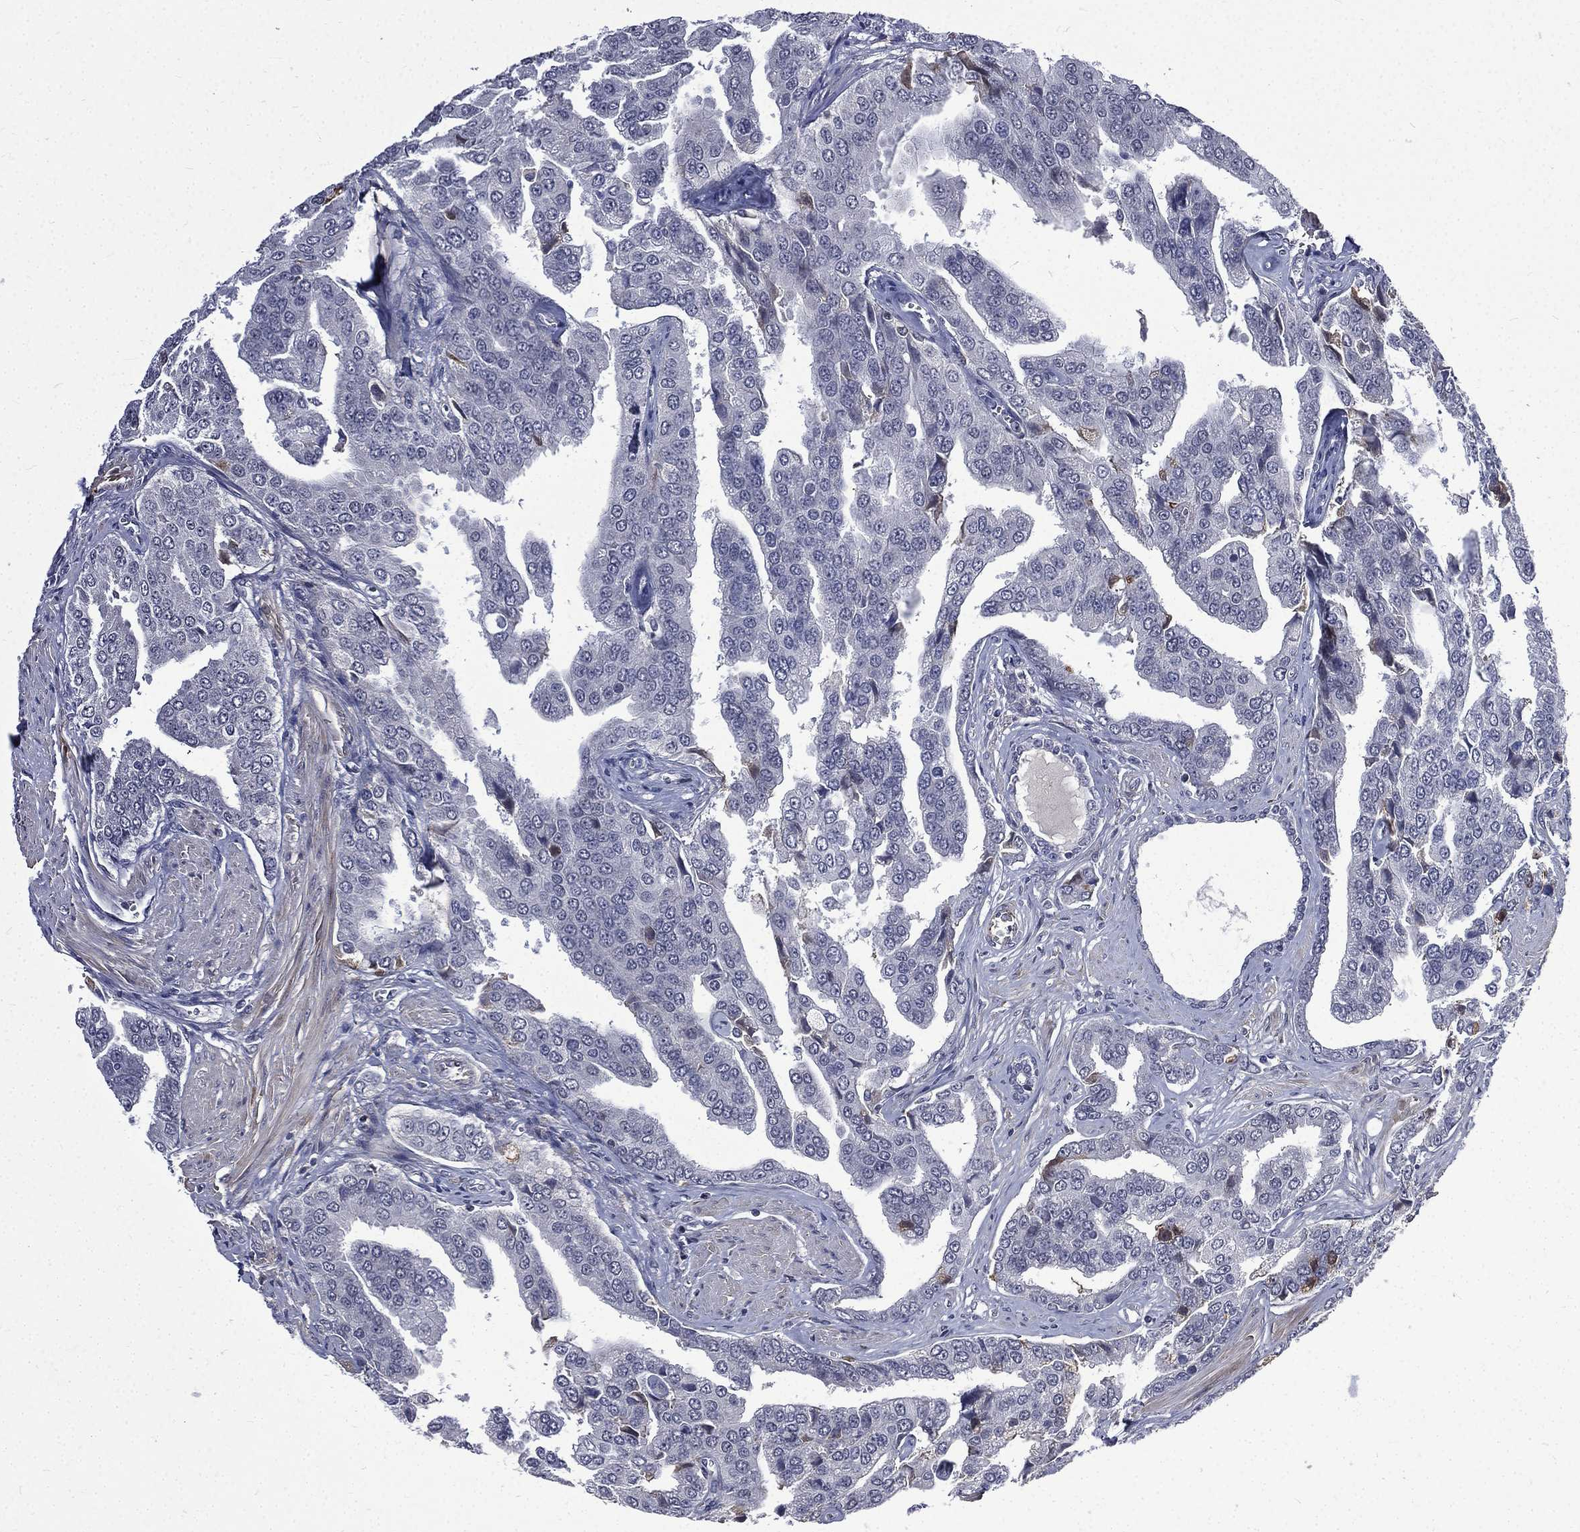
{"staining": {"intensity": "moderate", "quantity": "<25%", "location": "cytoplasmic/membranous"}, "tissue": "prostate cancer", "cell_type": "Tumor cells", "image_type": "cancer", "snomed": [{"axis": "morphology", "description": "Adenocarcinoma, NOS"}, {"axis": "topography", "description": "Prostate and seminal vesicle, NOS"}, {"axis": "topography", "description": "Prostate"}], "caption": "Adenocarcinoma (prostate) stained for a protein reveals moderate cytoplasmic/membranous positivity in tumor cells.", "gene": "FGG", "patient": {"sex": "male", "age": 69}}